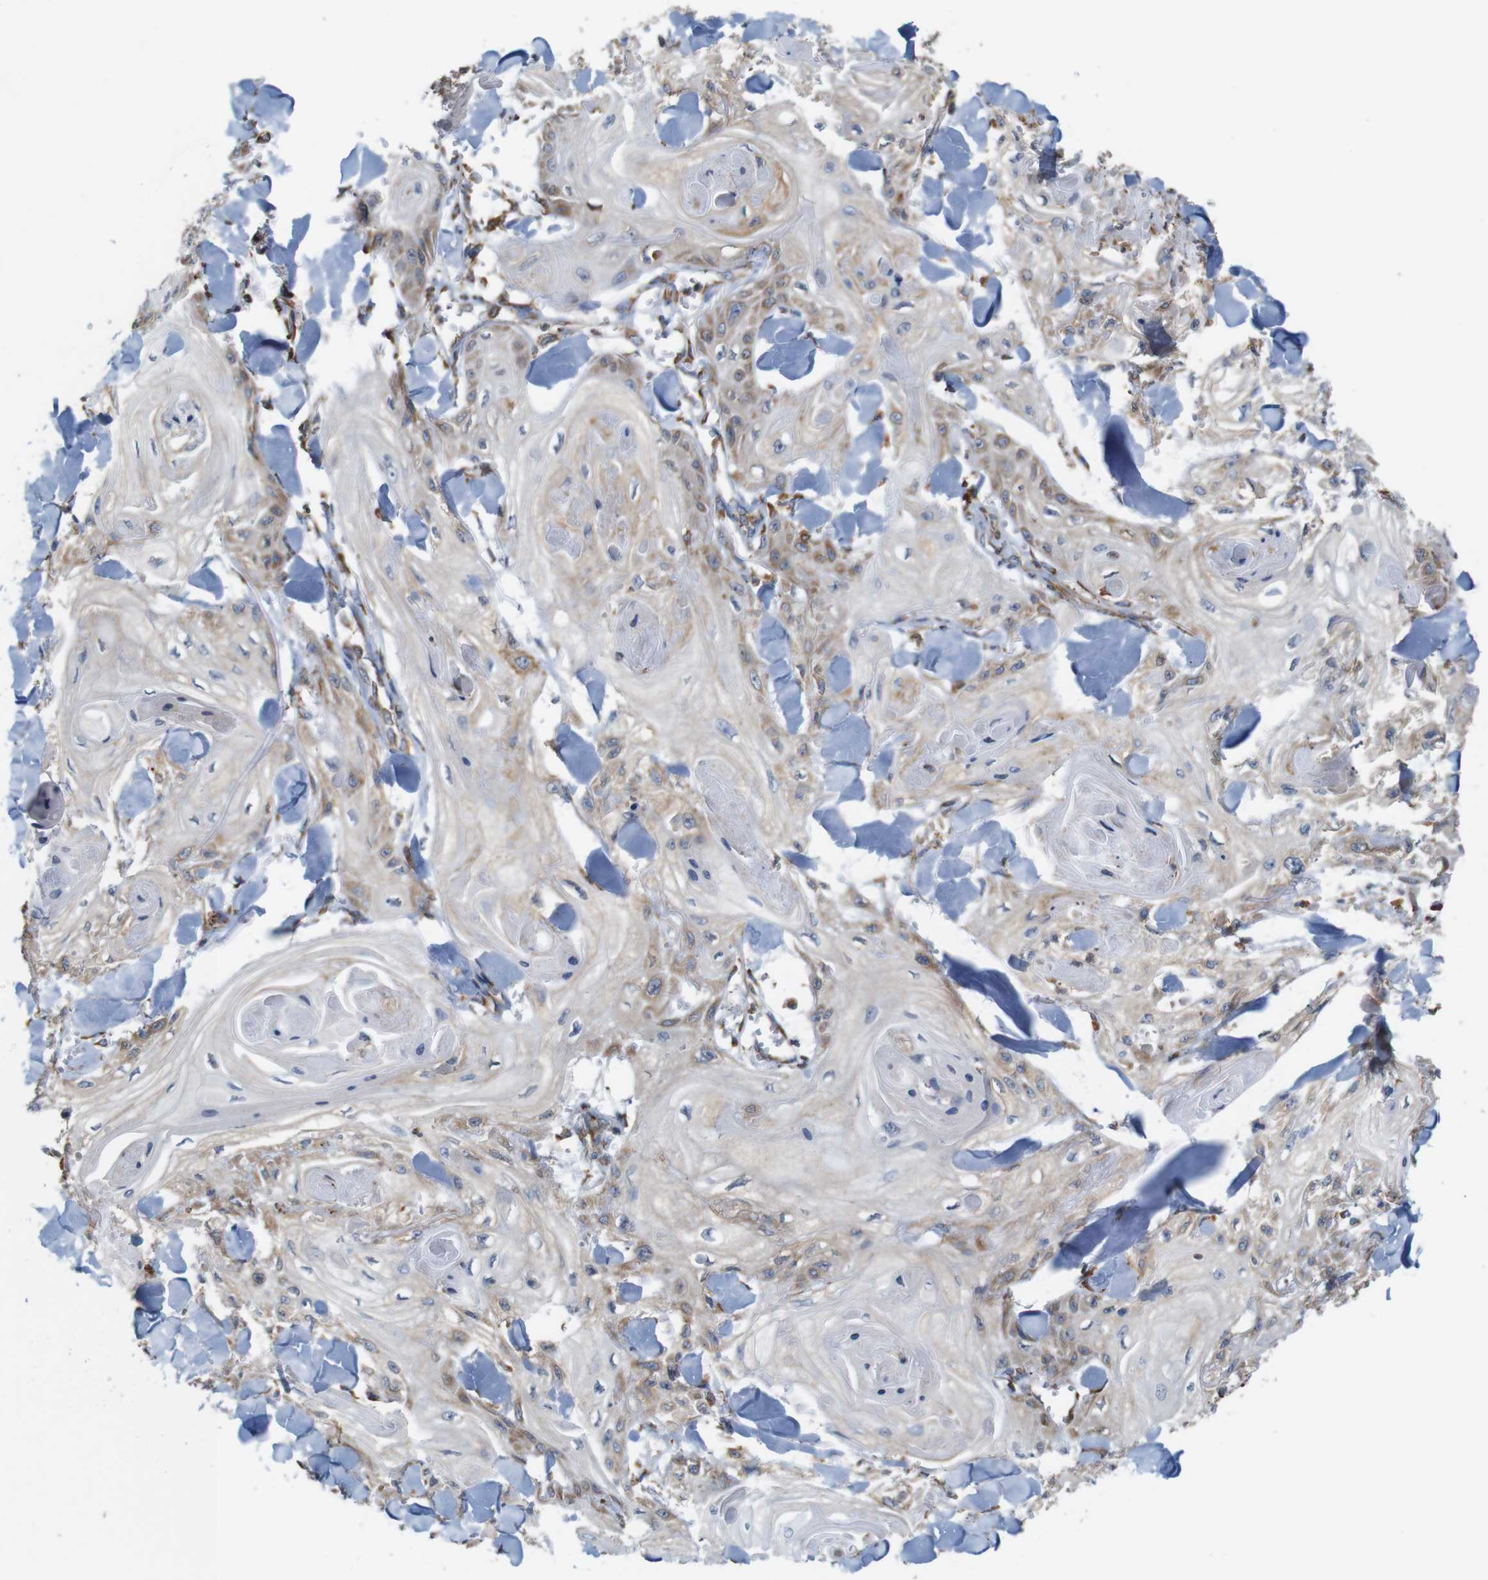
{"staining": {"intensity": "weak", "quantity": "<25%", "location": "cytoplasmic/membranous"}, "tissue": "skin cancer", "cell_type": "Tumor cells", "image_type": "cancer", "snomed": [{"axis": "morphology", "description": "Squamous cell carcinoma, NOS"}, {"axis": "topography", "description": "Skin"}], "caption": "Tumor cells show no significant staining in squamous cell carcinoma (skin). (DAB (3,3'-diaminobenzidine) immunohistochemistry with hematoxylin counter stain).", "gene": "UGGT1", "patient": {"sex": "male", "age": 74}}